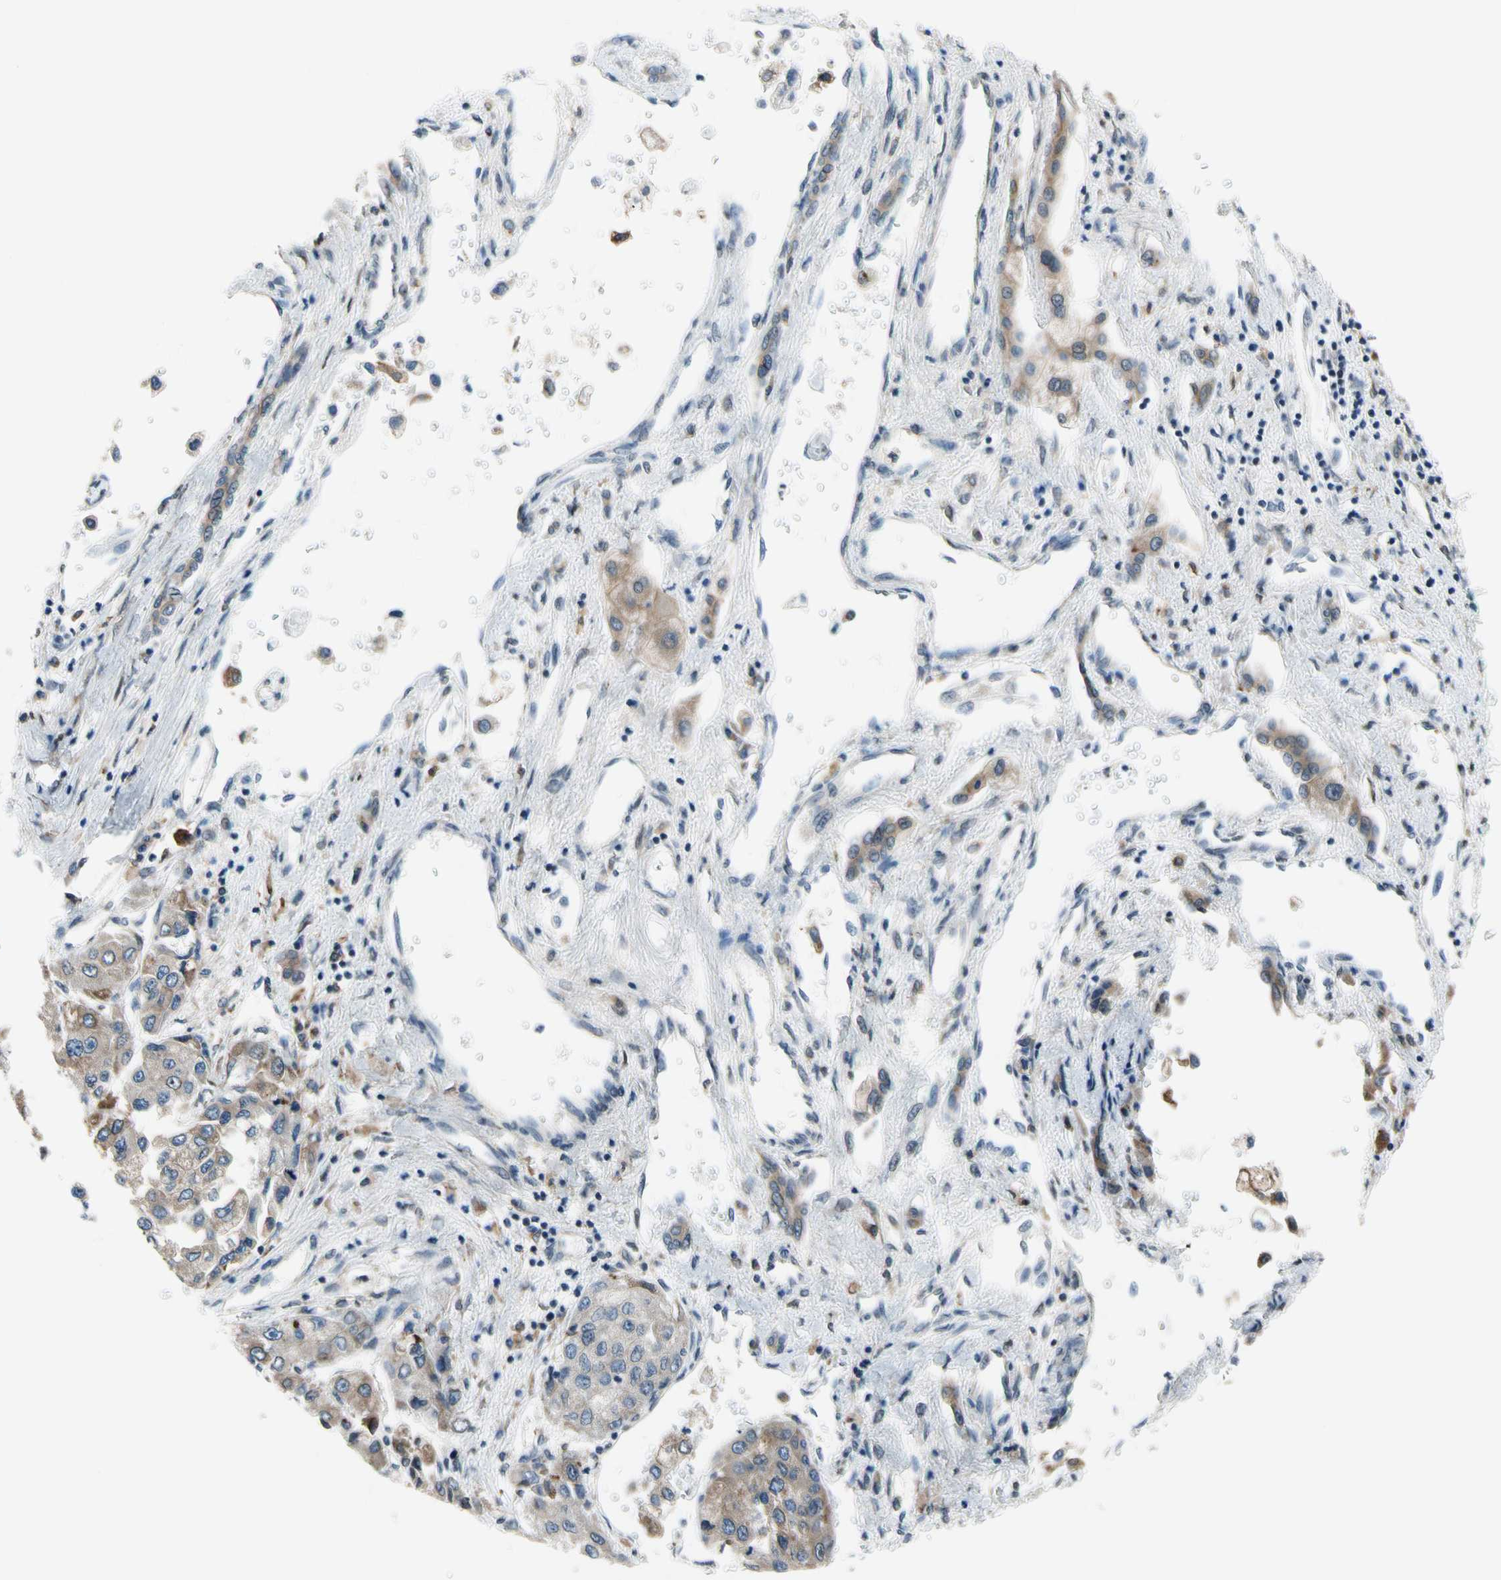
{"staining": {"intensity": "weak", "quantity": ">75%", "location": "cytoplasmic/membranous"}, "tissue": "liver cancer", "cell_type": "Tumor cells", "image_type": "cancer", "snomed": [{"axis": "morphology", "description": "Carcinoma, Hepatocellular, NOS"}, {"axis": "topography", "description": "Liver"}], "caption": "Protein staining displays weak cytoplasmic/membranous positivity in approximately >75% of tumor cells in liver cancer. (DAB = brown stain, brightfield microscopy at high magnification).", "gene": "TMED7", "patient": {"sex": "female", "age": 66}}